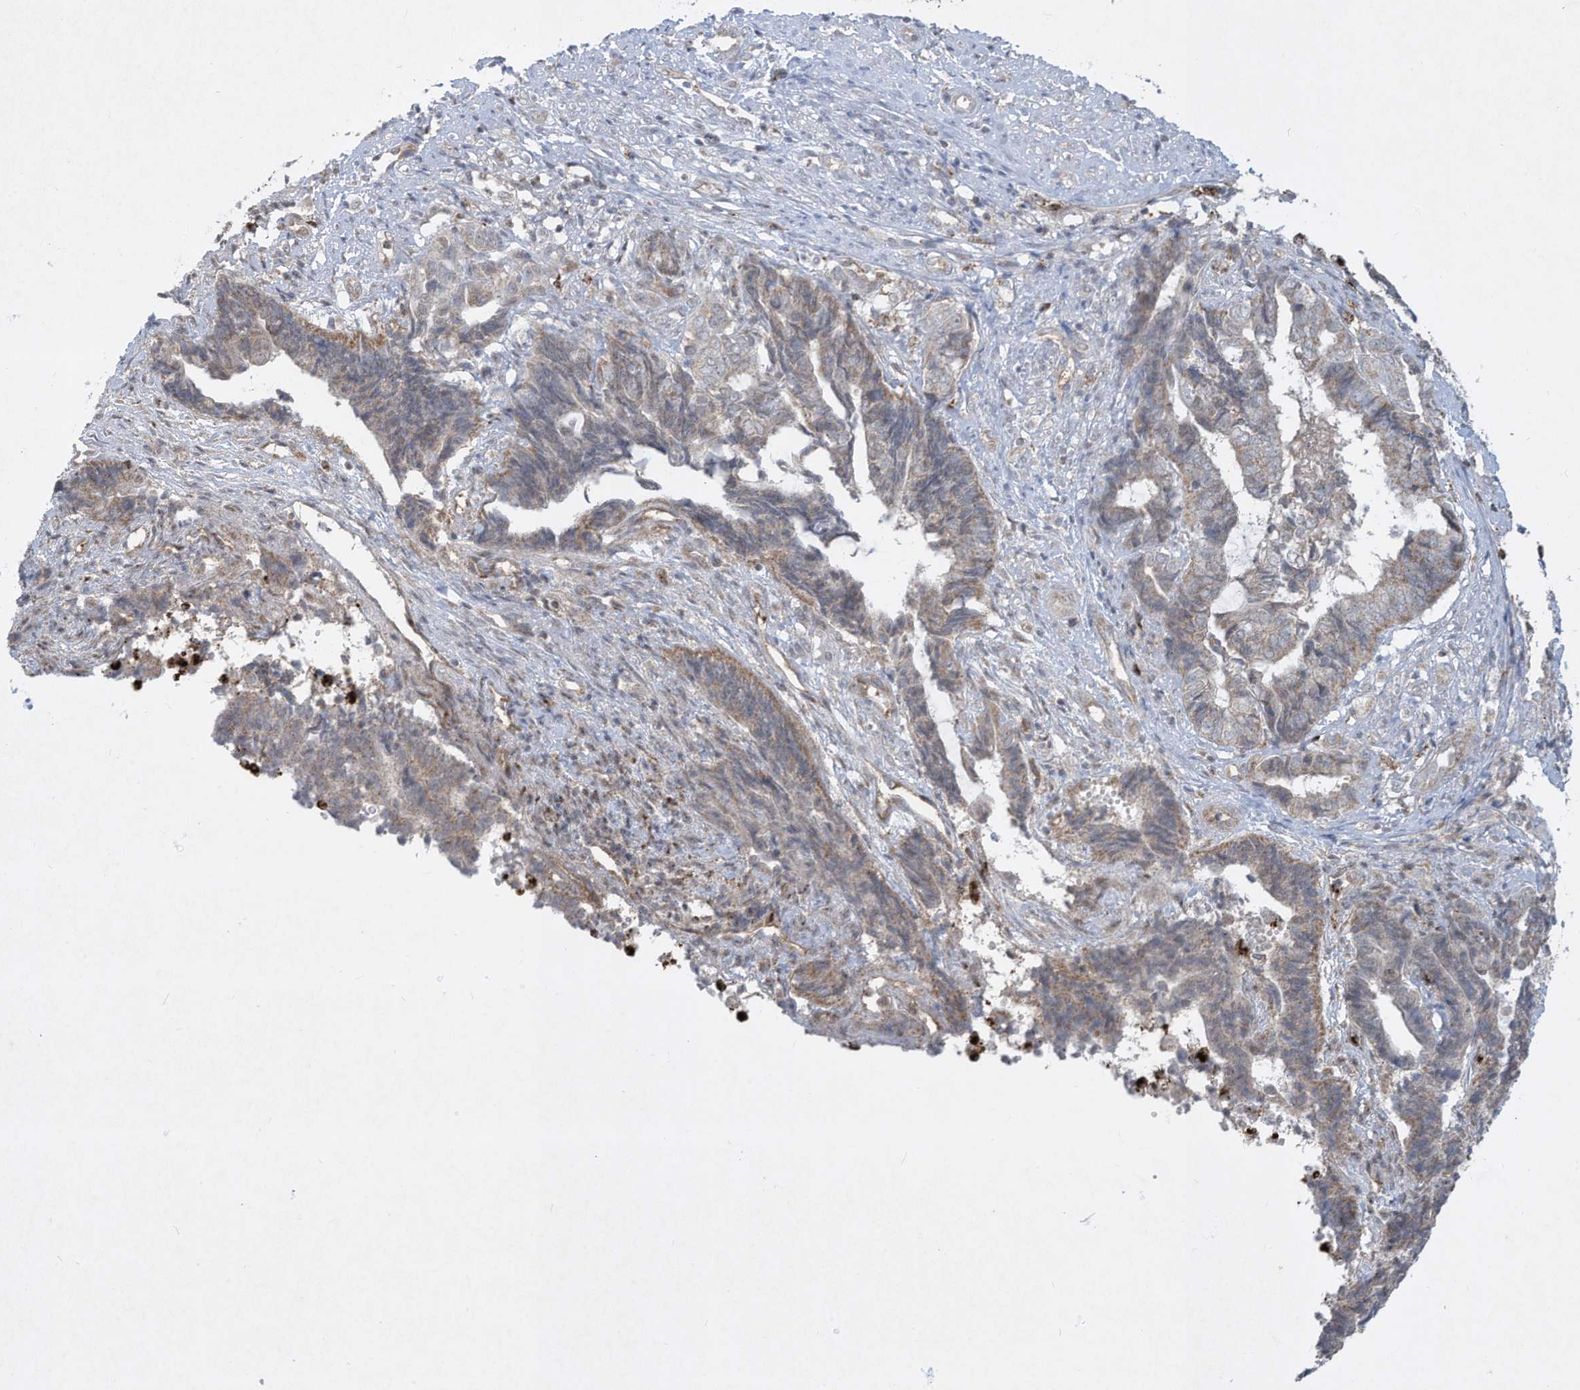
{"staining": {"intensity": "weak", "quantity": "25%-75%", "location": "cytoplasmic/membranous"}, "tissue": "endometrial cancer", "cell_type": "Tumor cells", "image_type": "cancer", "snomed": [{"axis": "morphology", "description": "Adenocarcinoma, NOS"}, {"axis": "topography", "description": "Uterus"}, {"axis": "topography", "description": "Endometrium"}], "caption": "An IHC micrograph of tumor tissue is shown. Protein staining in brown labels weak cytoplasmic/membranous positivity in adenocarcinoma (endometrial) within tumor cells.", "gene": "CHRNA4", "patient": {"sex": "female", "age": 70}}